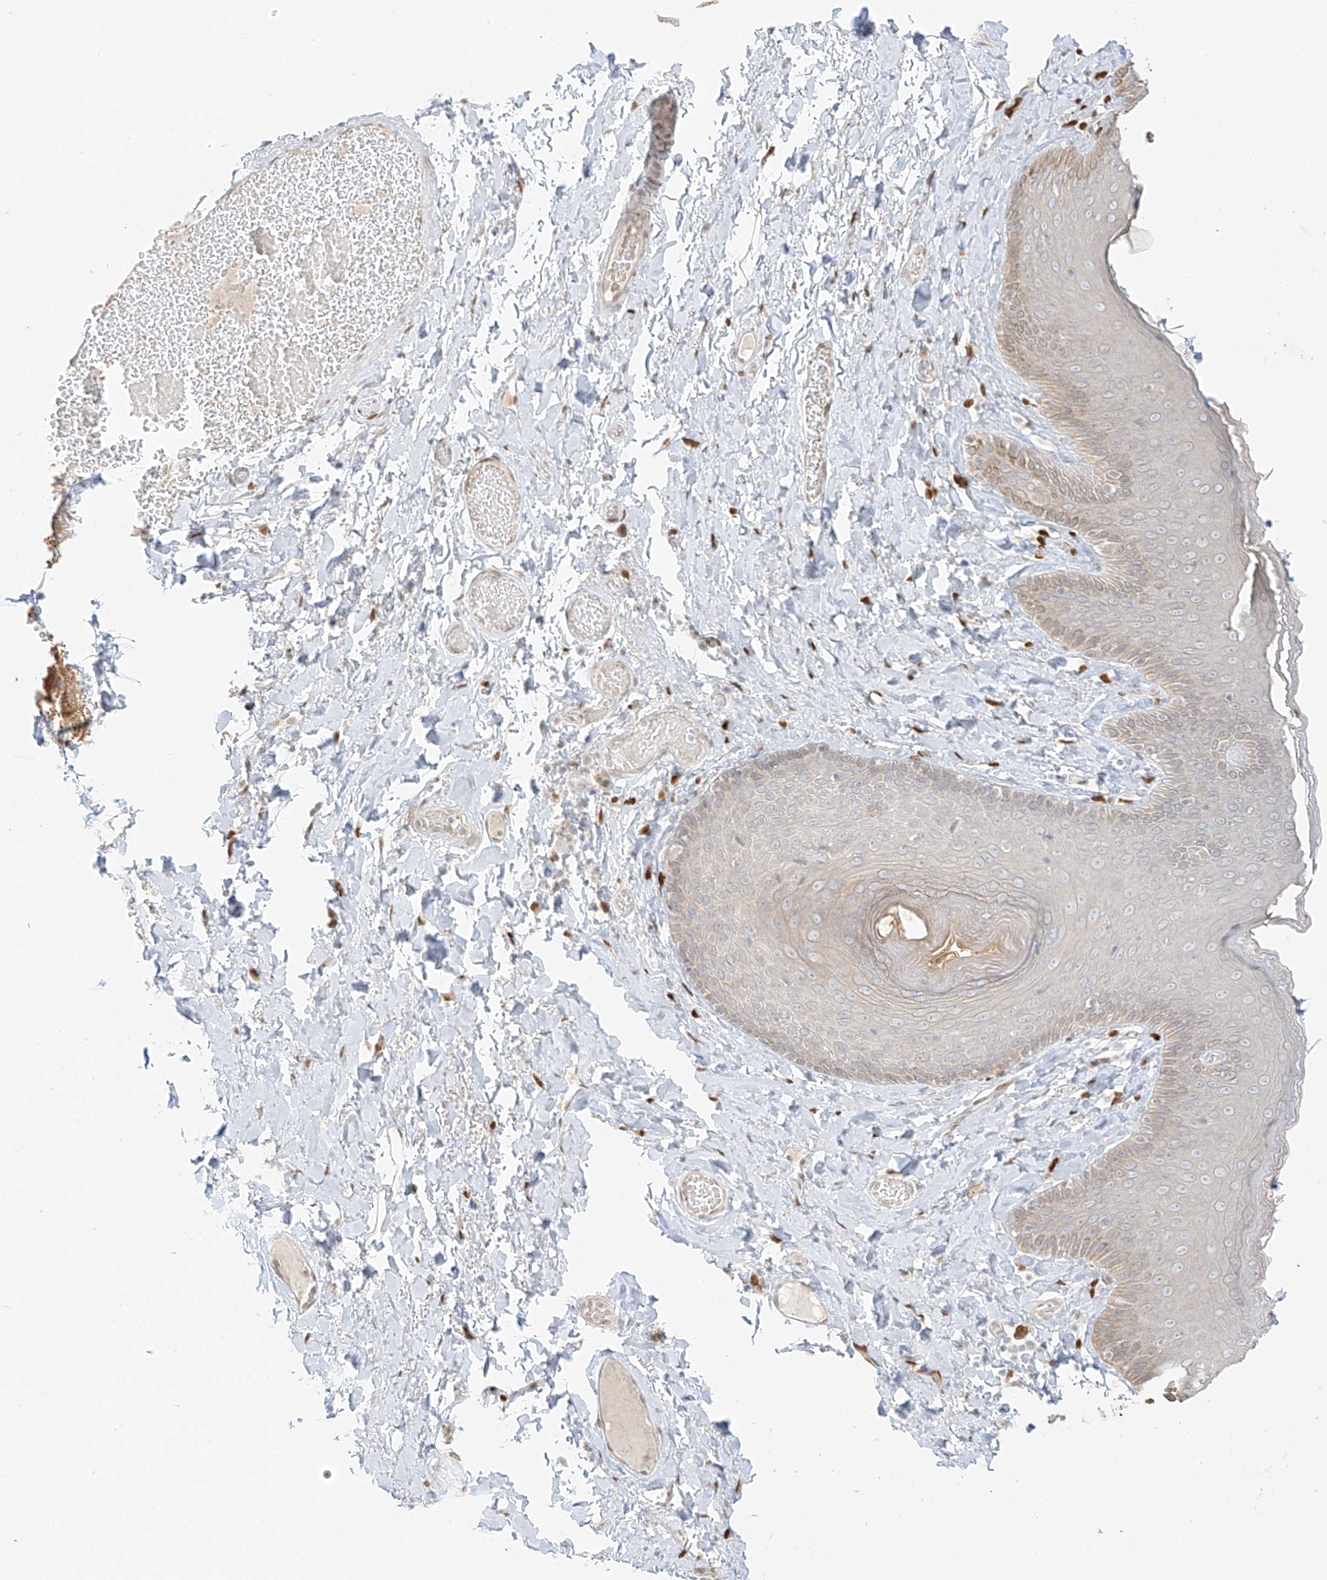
{"staining": {"intensity": "moderate", "quantity": "<25%", "location": "cytoplasmic/membranous"}, "tissue": "skin", "cell_type": "Epidermal cells", "image_type": "normal", "snomed": [{"axis": "morphology", "description": "Normal tissue, NOS"}, {"axis": "topography", "description": "Anal"}], "caption": "Normal skin demonstrates moderate cytoplasmic/membranous expression in approximately <25% of epidermal cells.", "gene": "ZNF774", "patient": {"sex": "male", "age": 69}}